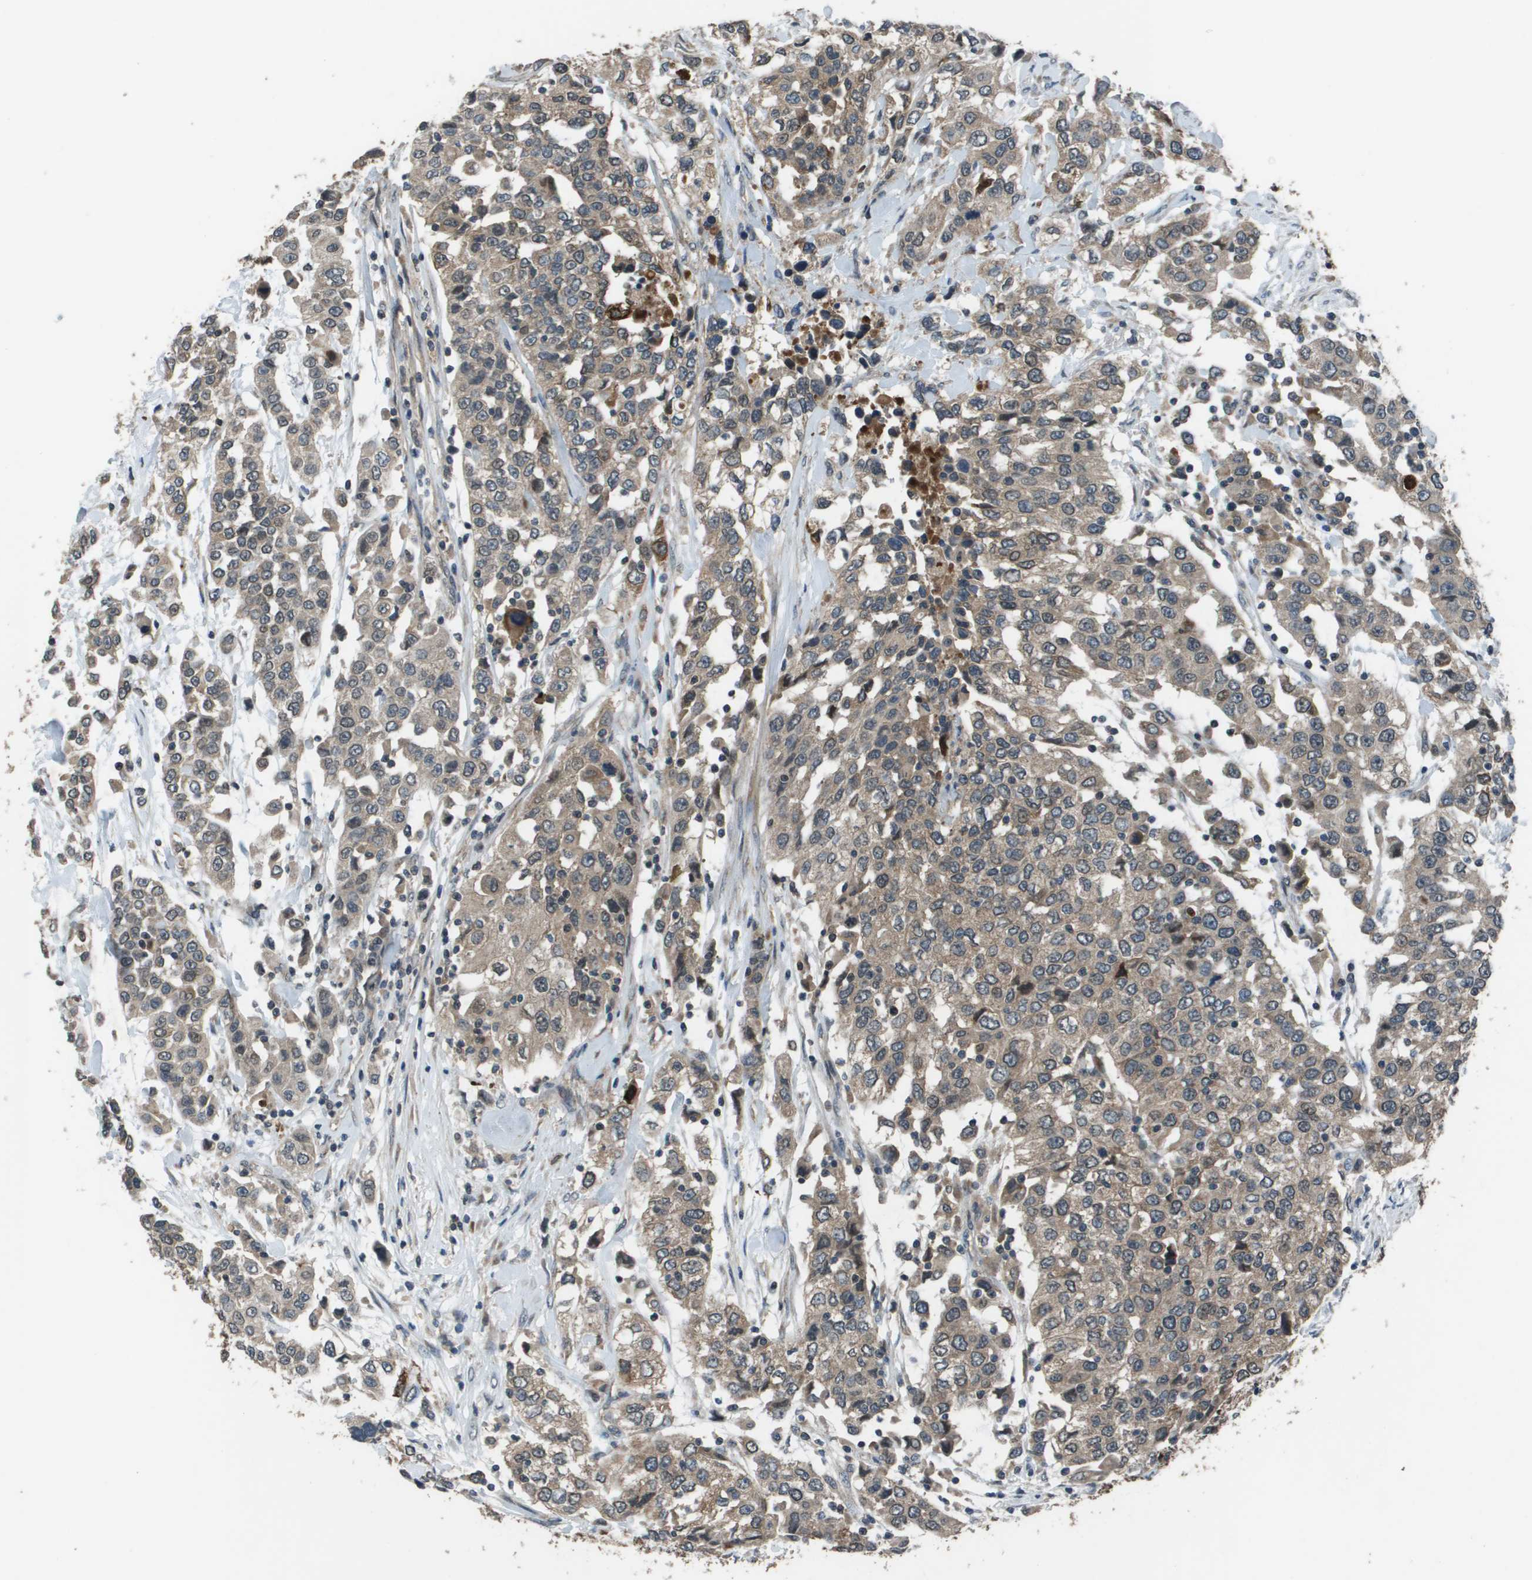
{"staining": {"intensity": "weak", "quantity": ">75%", "location": "cytoplasmic/membranous"}, "tissue": "urothelial cancer", "cell_type": "Tumor cells", "image_type": "cancer", "snomed": [{"axis": "morphology", "description": "Urothelial carcinoma, High grade"}, {"axis": "topography", "description": "Urinary bladder"}], "caption": "There is low levels of weak cytoplasmic/membranous positivity in tumor cells of urothelial carcinoma (high-grade), as demonstrated by immunohistochemical staining (brown color).", "gene": "GOSR2", "patient": {"sex": "female", "age": 80}}